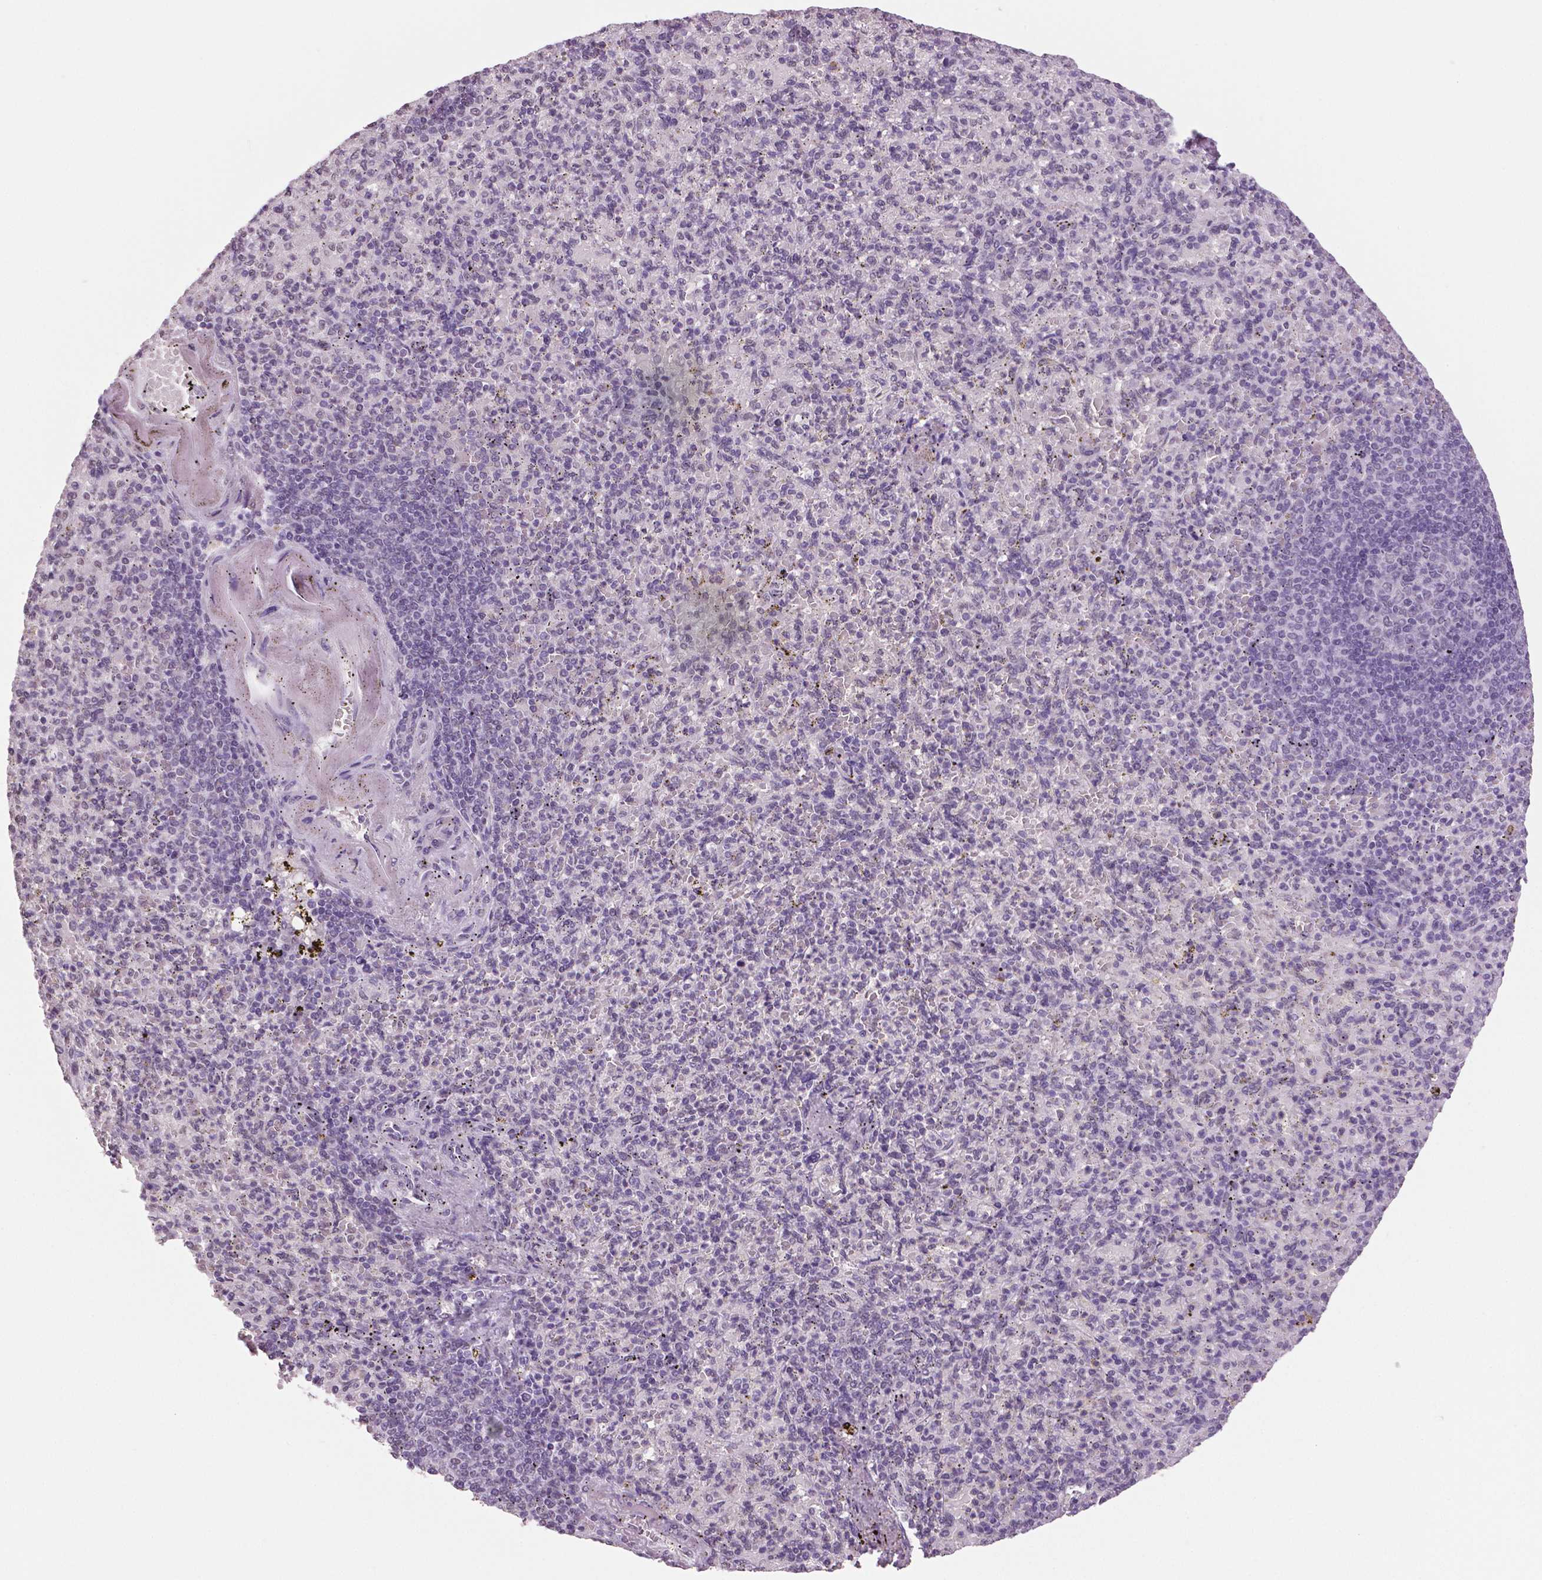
{"staining": {"intensity": "negative", "quantity": "none", "location": "none"}, "tissue": "spleen", "cell_type": "Cells in red pulp", "image_type": "normal", "snomed": [{"axis": "morphology", "description": "Normal tissue, NOS"}, {"axis": "topography", "description": "Spleen"}], "caption": "Cells in red pulp show no significant staining in benign spleen.", "gene": "IGF2BP1", "patient": {"sex": "female", "age": 74}}